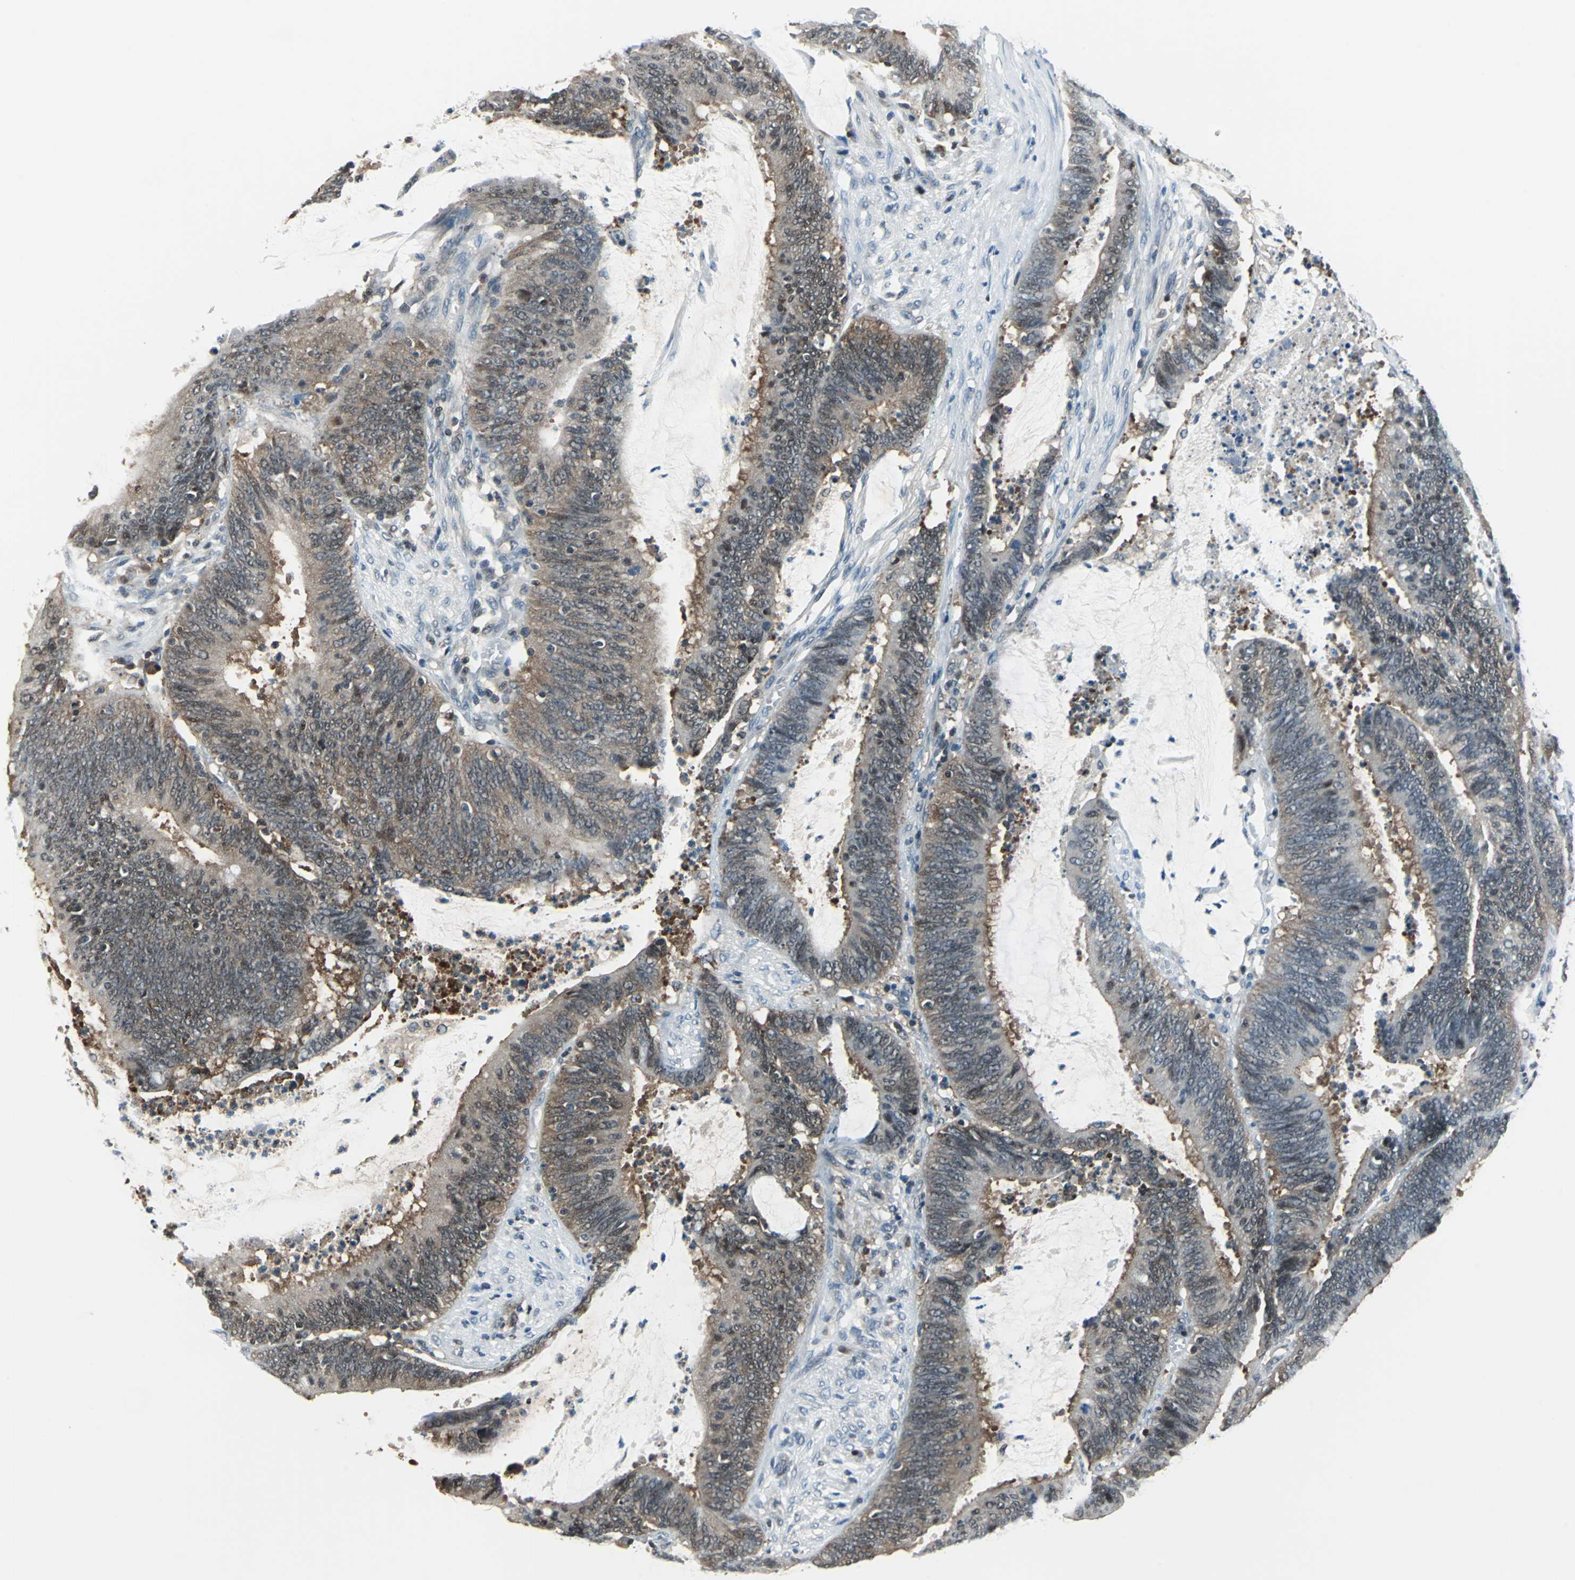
{"staining": {"intensity": "weak", "quantity": "25%-75%", "location": "cytoplasmic/membranous,nuclear"}, "tissue": "colorectal cancer", "cell_type": "Tumor cells", "image_type": "cancer", "snomed": [{"axis": "morphology", "description": "Adenocarcinoma, NOS"}, {"axis": "topography", "description": "Rectum"}], "caption": "A brown stain labels weak cytoplasmic/membranous and nuclear staining of a protein in human colorectal cancer (adenocarcinoma) tumor cells.", "gene": "PSME1", "patient": {"sex": "female", "age": 66}}